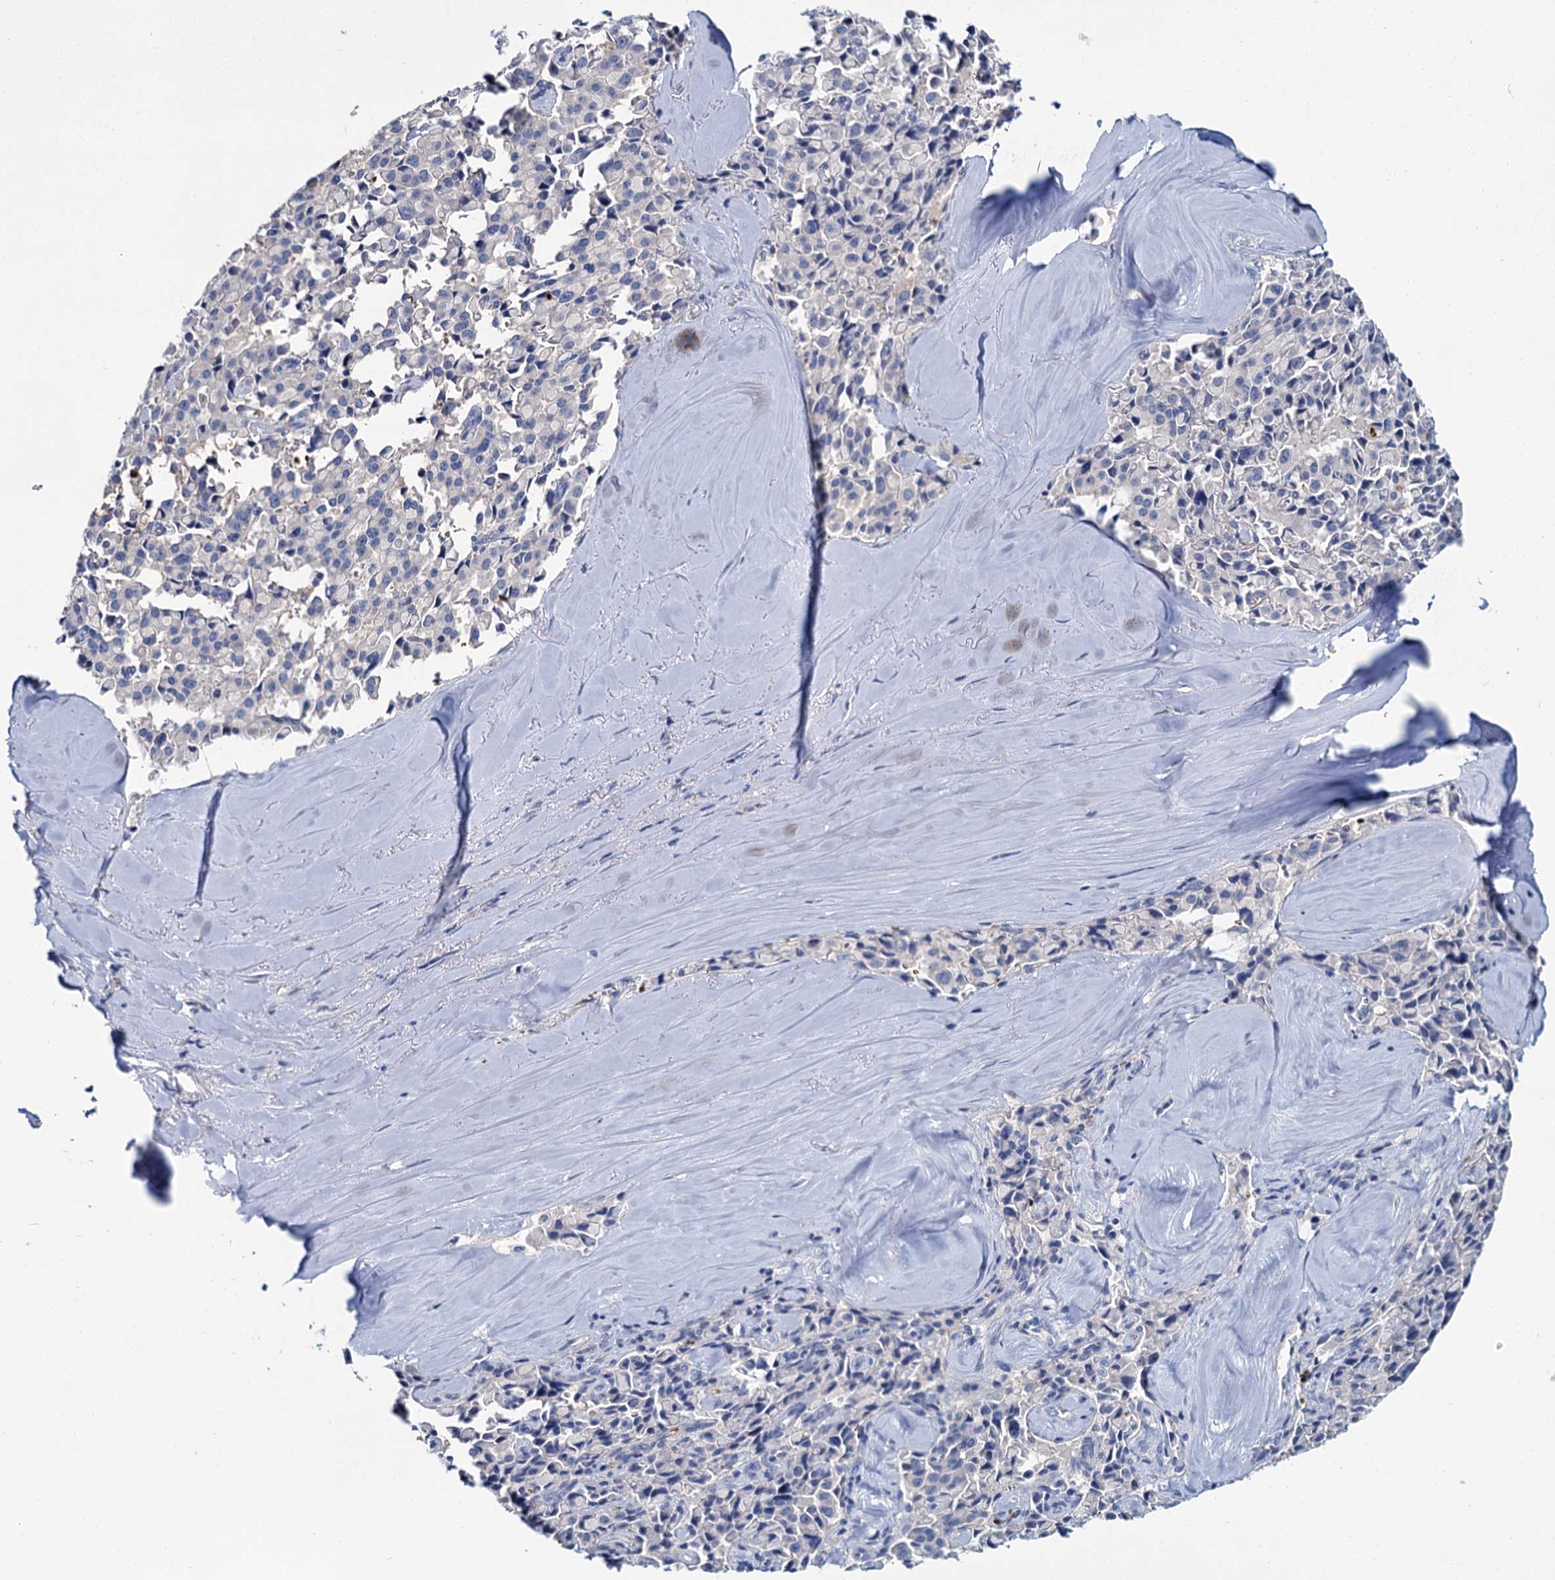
{"staining": {"intensity": "negative", "quantity": "none", "location": "none"}, "tissue": "pancreatic cancer", "cell_type": "Tumor cells", "image_type": "cancer", "snomed": [{"axis": "morphology", "description": "Adenocarcinoma, NOS"}, {"axis": "topography", "description": "Pancreas"}], "caption": "Immunohistochemistry (IHC) of human pancreatic cancer demonstrates no expression in tumor cells.", "gene": "ATG2A", "patient": {"sex": "male", "age": 65}}